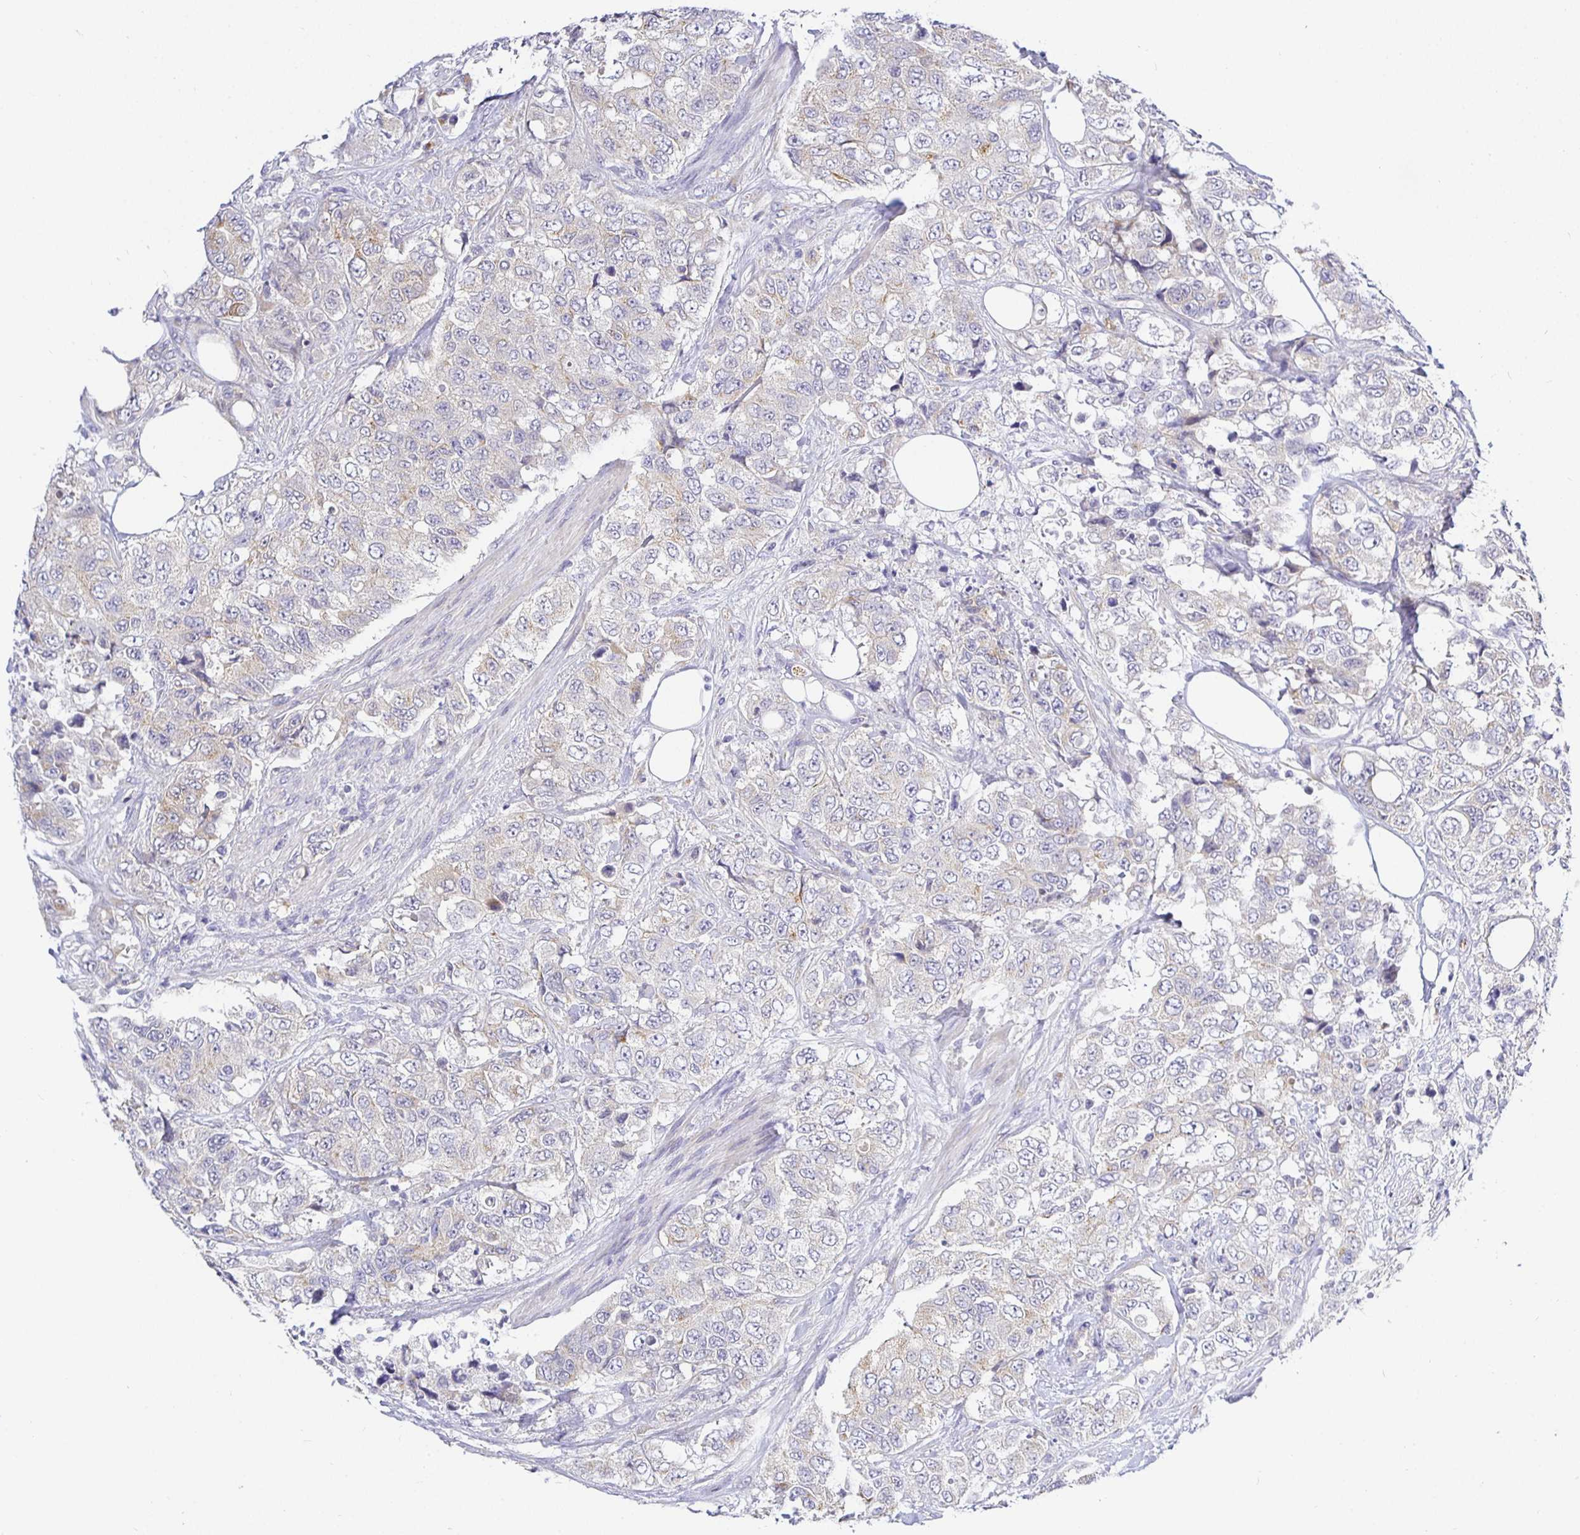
{"staining": {"intensity": "weak", "quantity": "25%-75%", "location": "cytoplasmic/membranous"}, "tissue": "urothelial cancer", "cell_type": "Tumor cells", "image_type": "cancer", "snomed": [{"axis": "morphology", "description": "Urothelial carcinoma, High grade"}, {"axis": "topography", "description": "Urinary bladder"}], "caption": "The immunohistochemical stain labels weak cytoplasmic/membranous expression in tumor cells of urothelial cancer tissue.", "gene": "OPALIN", "patient": {"sex": "female", "age": 78}}